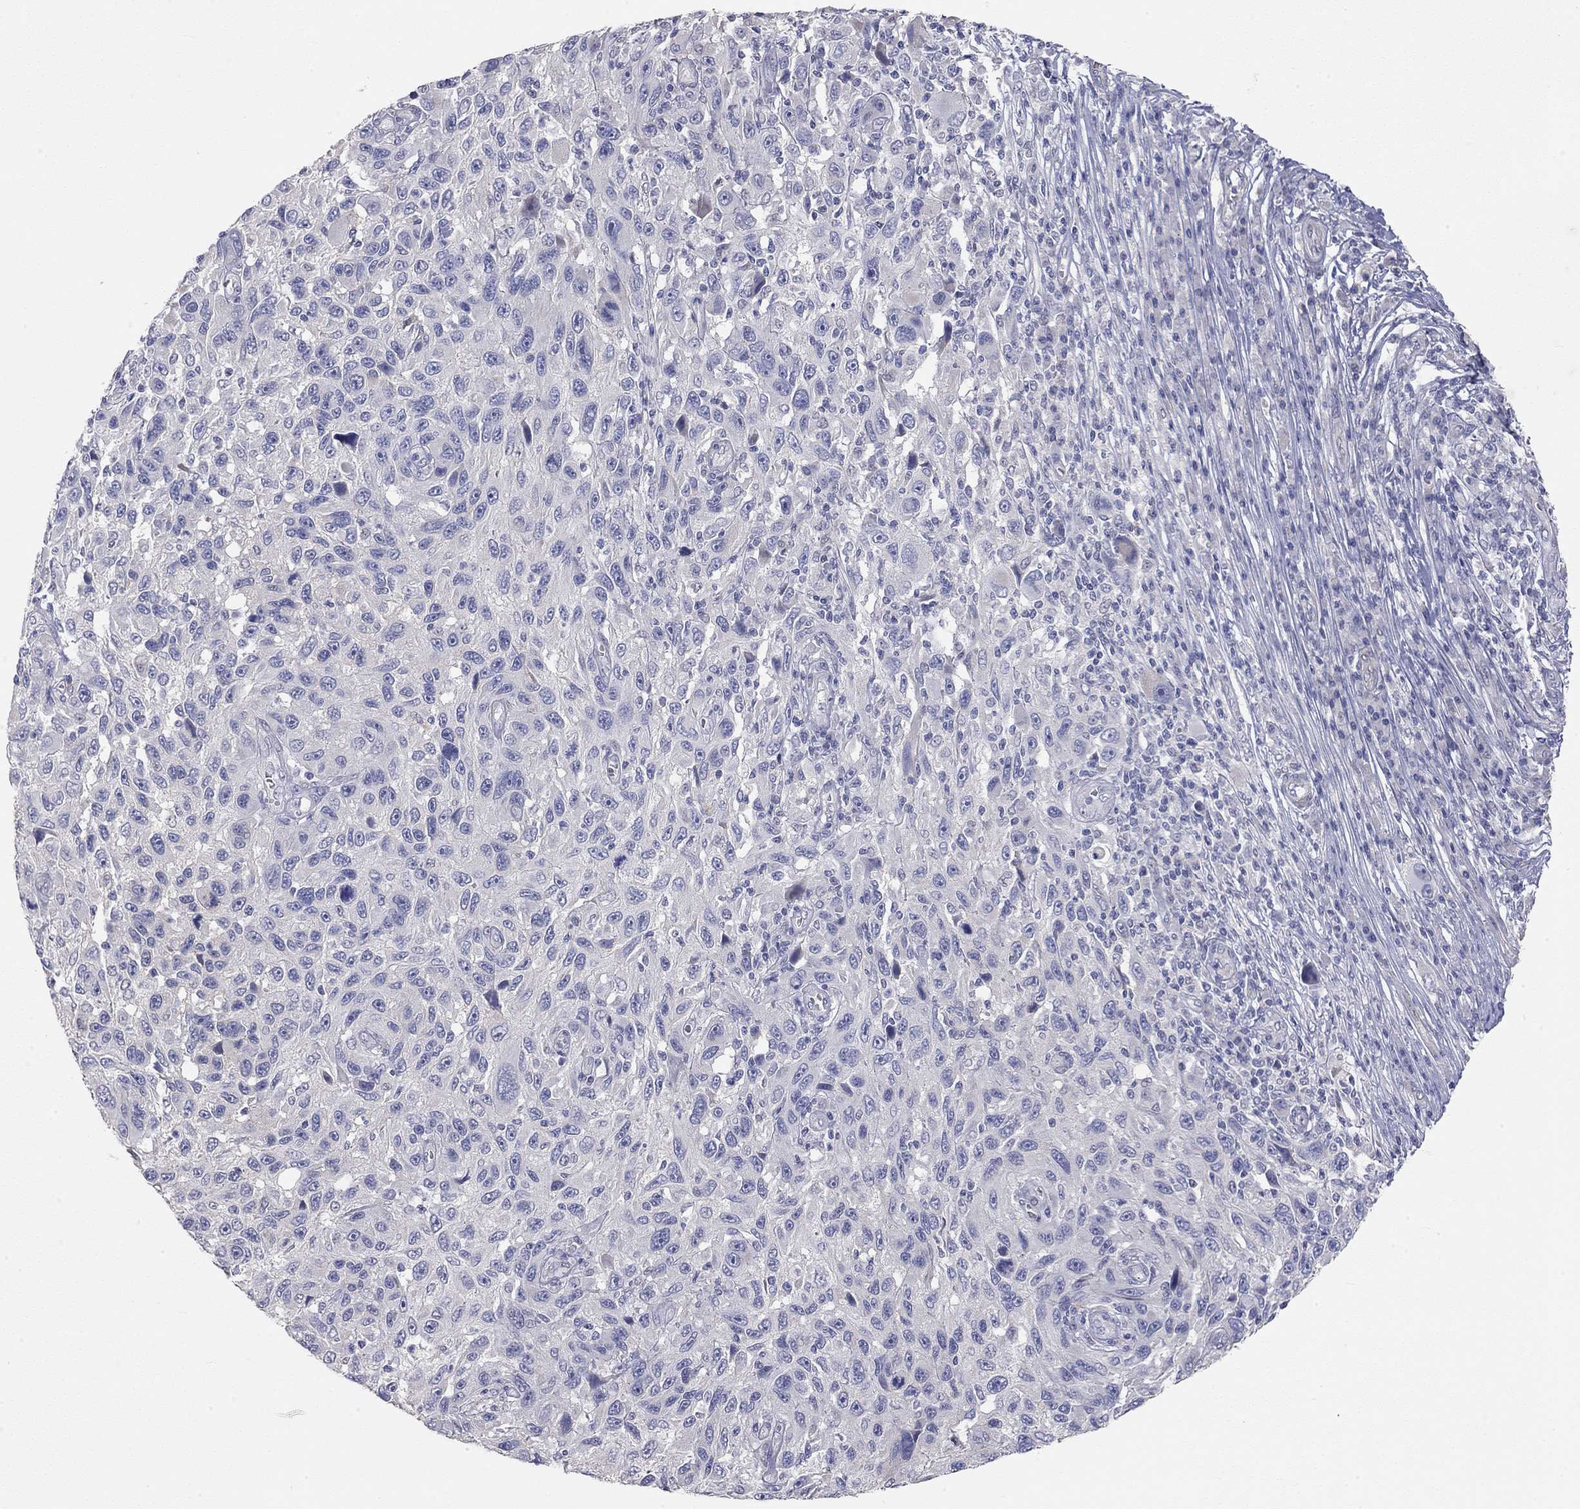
{"staining": {"intensity": "negative", "quantity": "none", "location": "none"}, "tissue": "melanoma", "cell_type": "Tumor cells", "image_type": "cancer", "snomed": [{"axis": "morphology", "description": "Malignant melanoma, NOS"}, {"axis": "topography", "description": "Skin"}], "caption": "Immunohistochemistry (IHC) of malignant melanoma shows no staining in tumor cells.", "gene": "PAPSS2", "patient": {"sex": "male", "age": 53}}